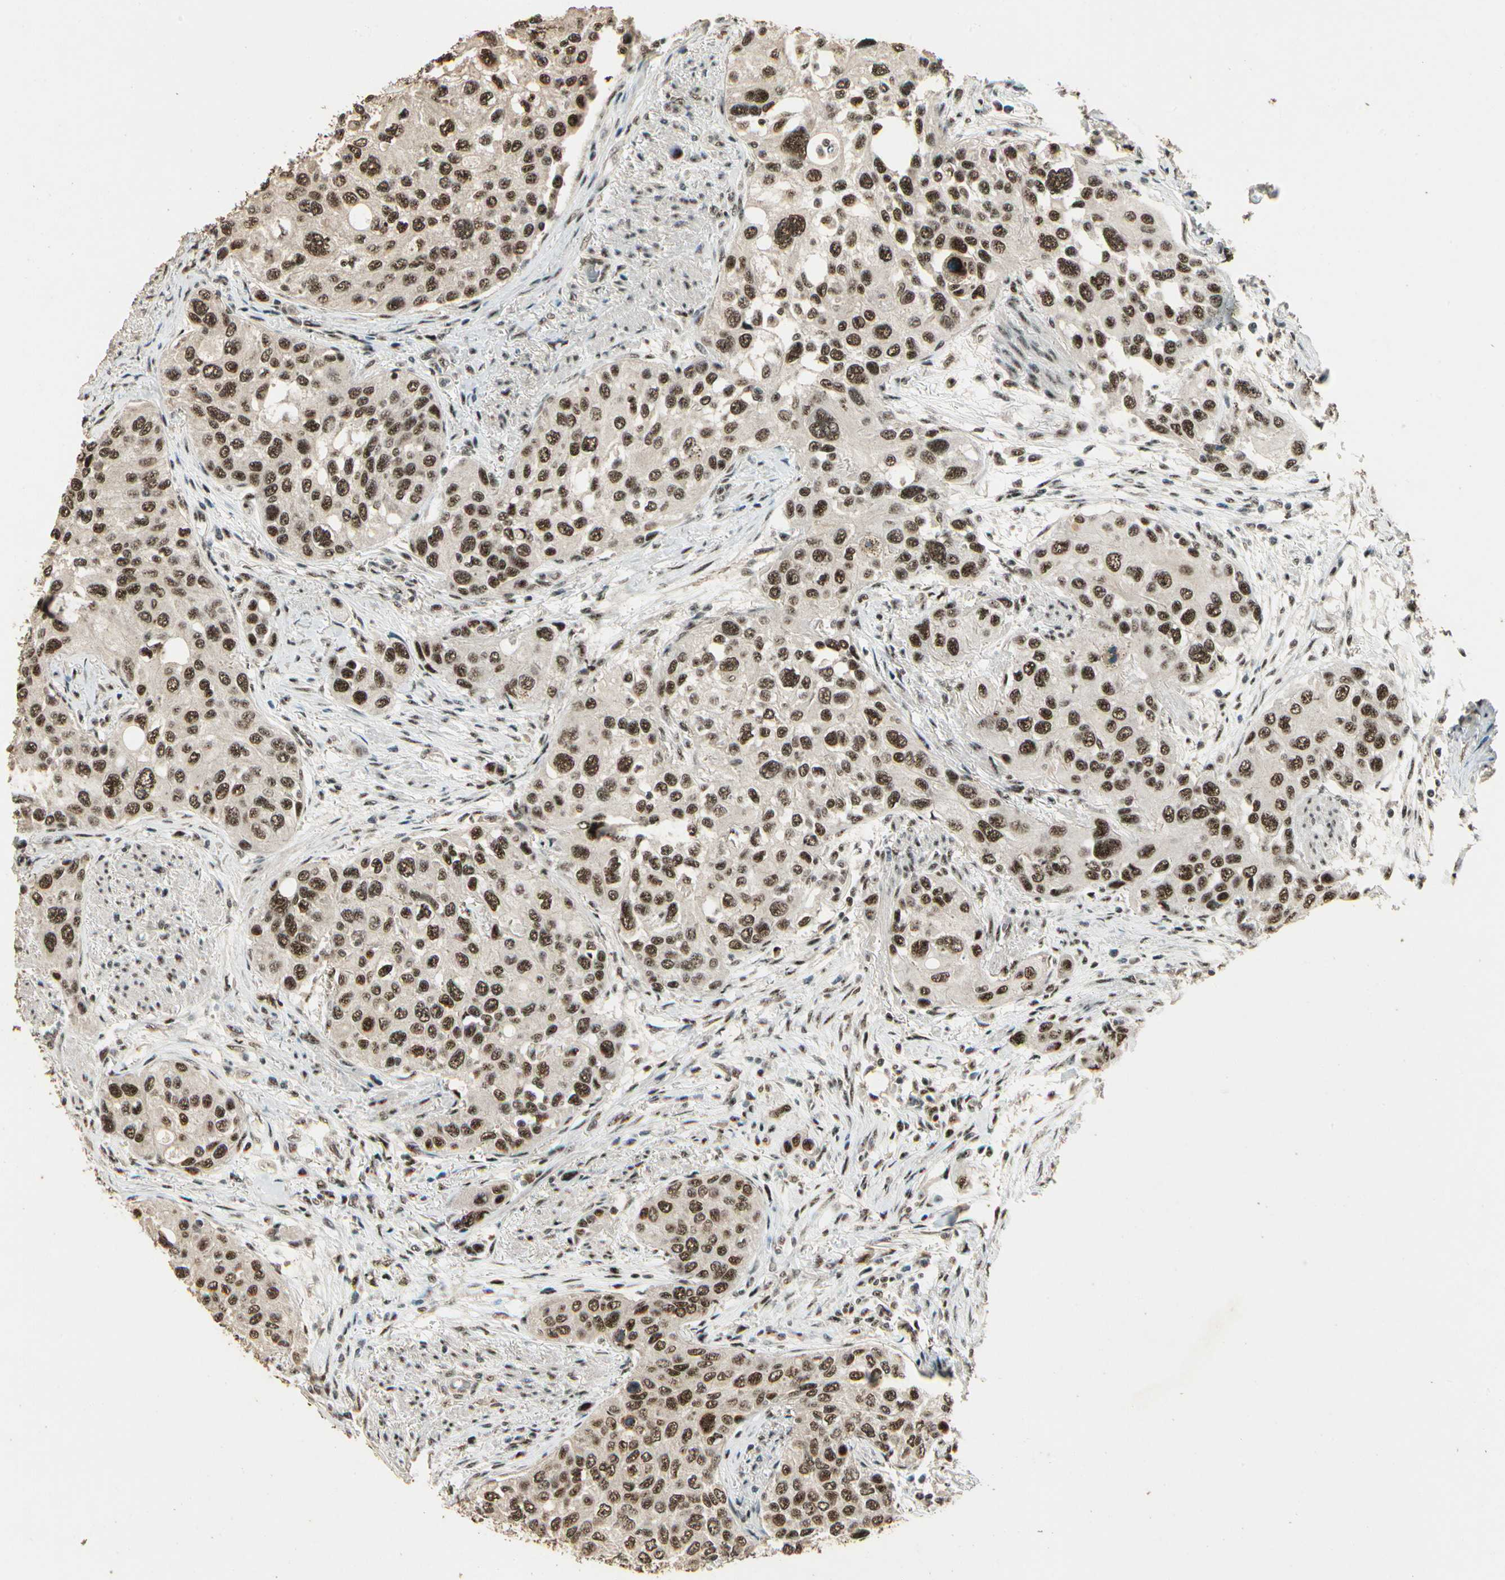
{"staining": {"intensity": "strong", "quantity": ">75%", "location": "nuclear"}, "tissue": "urothelial cancer", "cell_type": "Tumor cells", "image_type": "cancer", "snomed": [{"axis": "morphology", "description": "Urothelial carcinoma, High grade"}, {"axis": "topography", "description": "Urinary bladder"}], "caption": "This is an image of immunohistochemistry (IHC) staining of urothelial carcinoma (high-grade), which shows strong positivity in the nuclear of tumor cells.", "gene": "RBM25", "patient": {"sex": "female", "age": 56}}